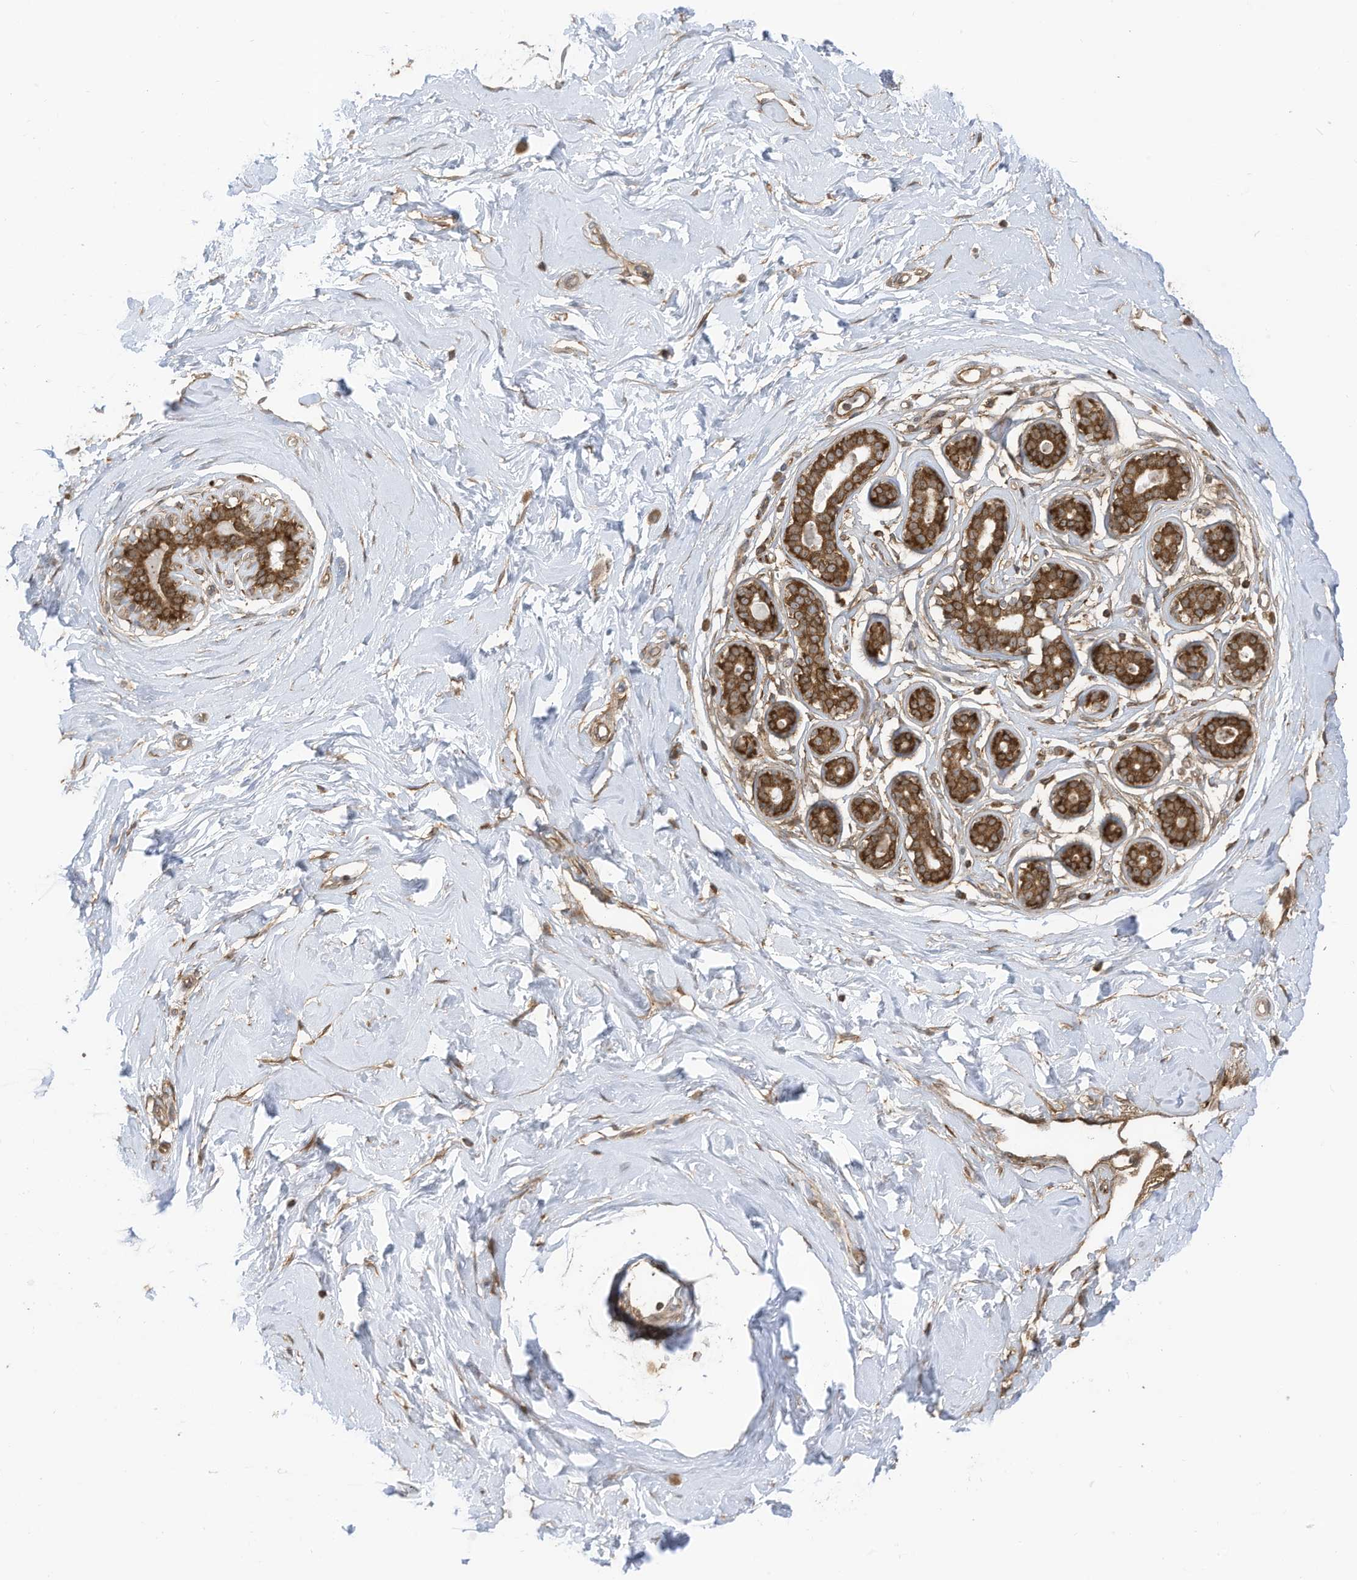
{"staining": {"intensity": "weak", "quantity": ">75%", "location": "cytoplasmic/membranous"}, "tissue": "breast", "cell_type": "Adipocytes", "image_type": "normal", "snomed": [{"axis": "morphology", "description": "Normal tissue, NOS"}, {"axis": "morphology", "description": "Adenoma, NOS"}, {"axis": "topography", "description": "Breast"}], "caption": "This image reveals immunohistochemistry (IHC) staining of normal human breast, with low weak cytoplasmic/membranous expression in about >75% of adipocytes.", "gene": "REPS1", "patient": {"sex": "female", "age": 23}}